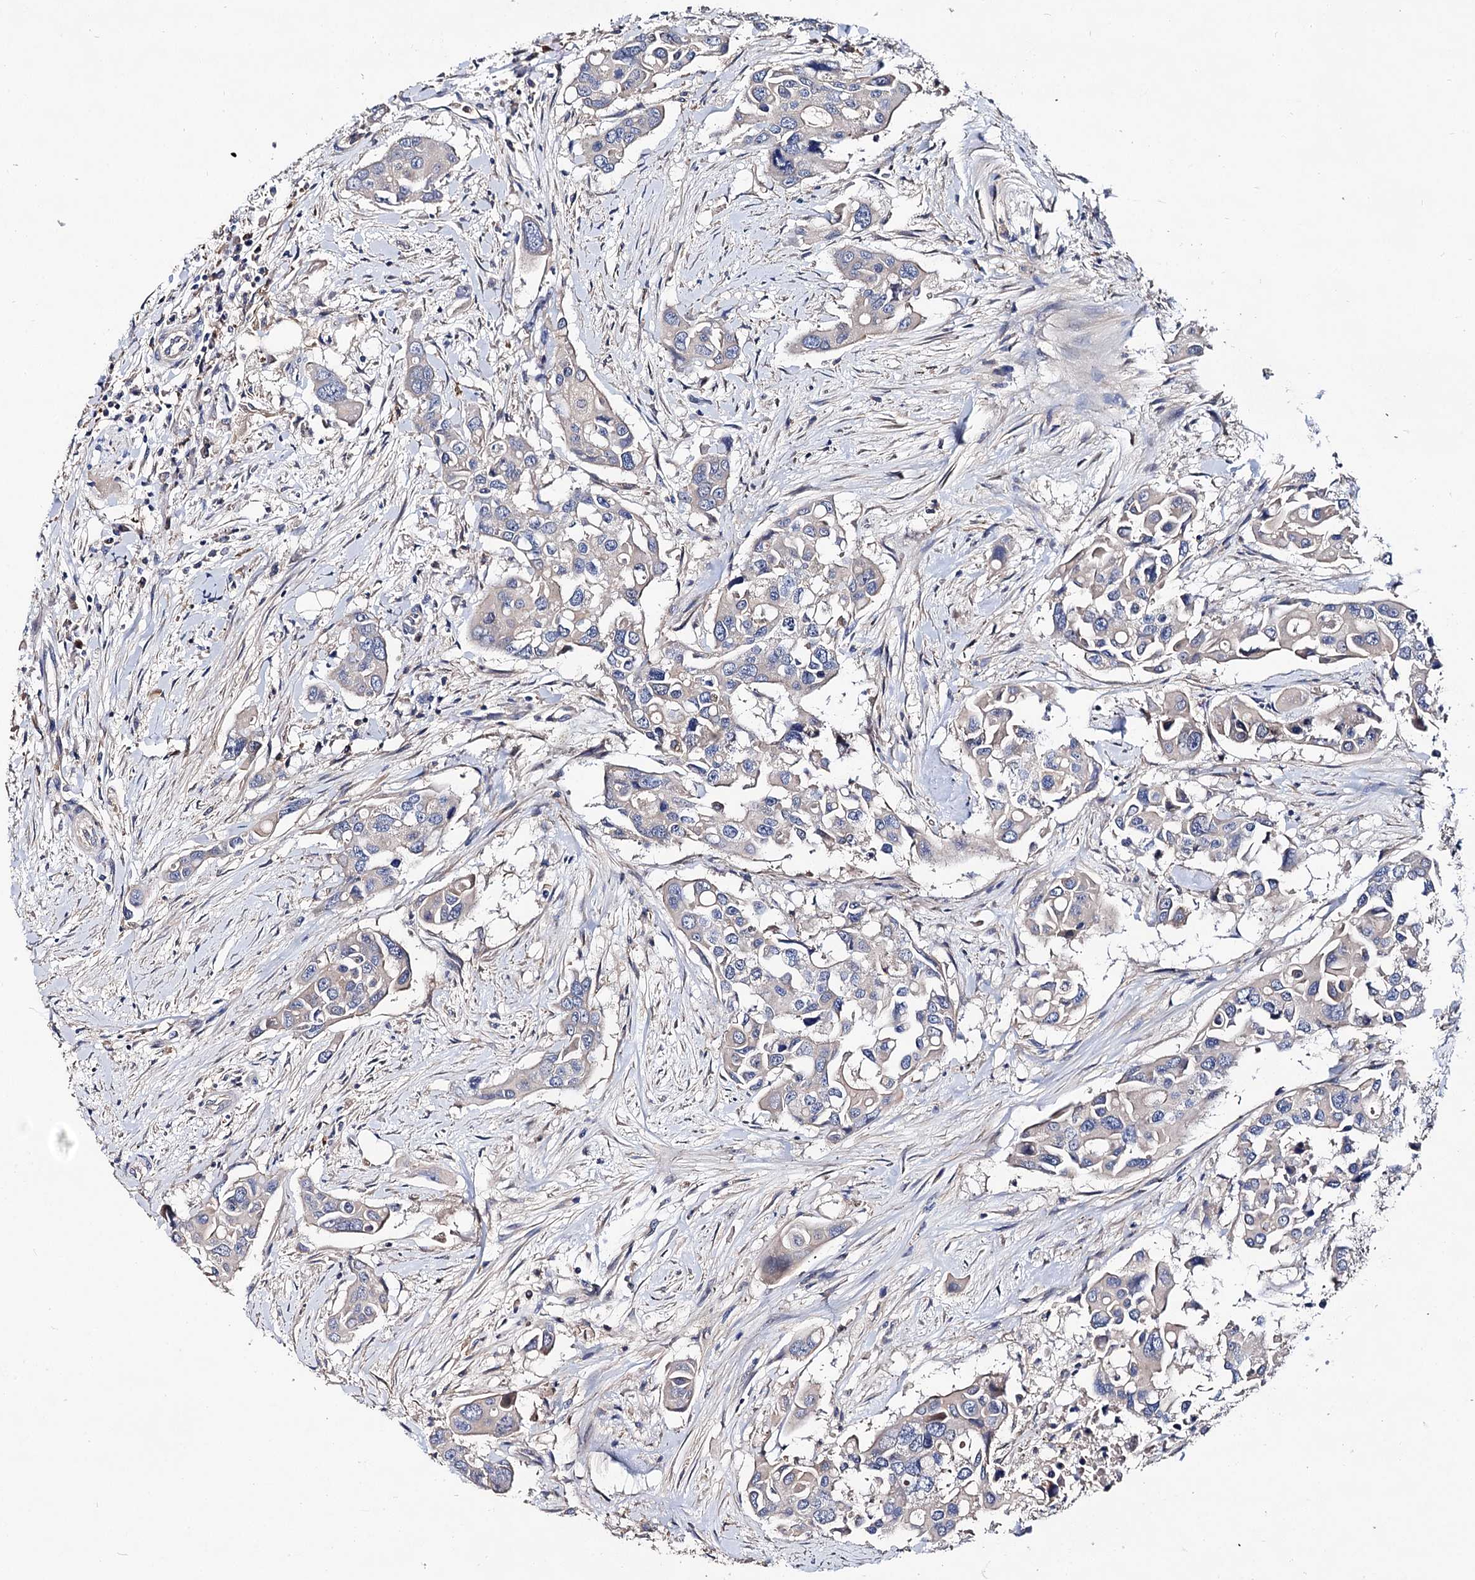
{"staining": {"intensity": "negative", "quantity": "none", "location": "none"}, "tissue": "colorectal cancer", "cell_type": "Tumor cells", "image_type": "cancer", "snomed": [{"axis": "morphology", "description": "Adenocarcinoma, NOS"}, {"axis": "topography", "description": "Colon"}], "caption": "The immunohistochemistry (IHC) image has no significant positivity in tumor cells of colorectal adenocarcinoma tissue.", "gene": "HVCN1", "patient": {"sex": "male", "age": 77}}